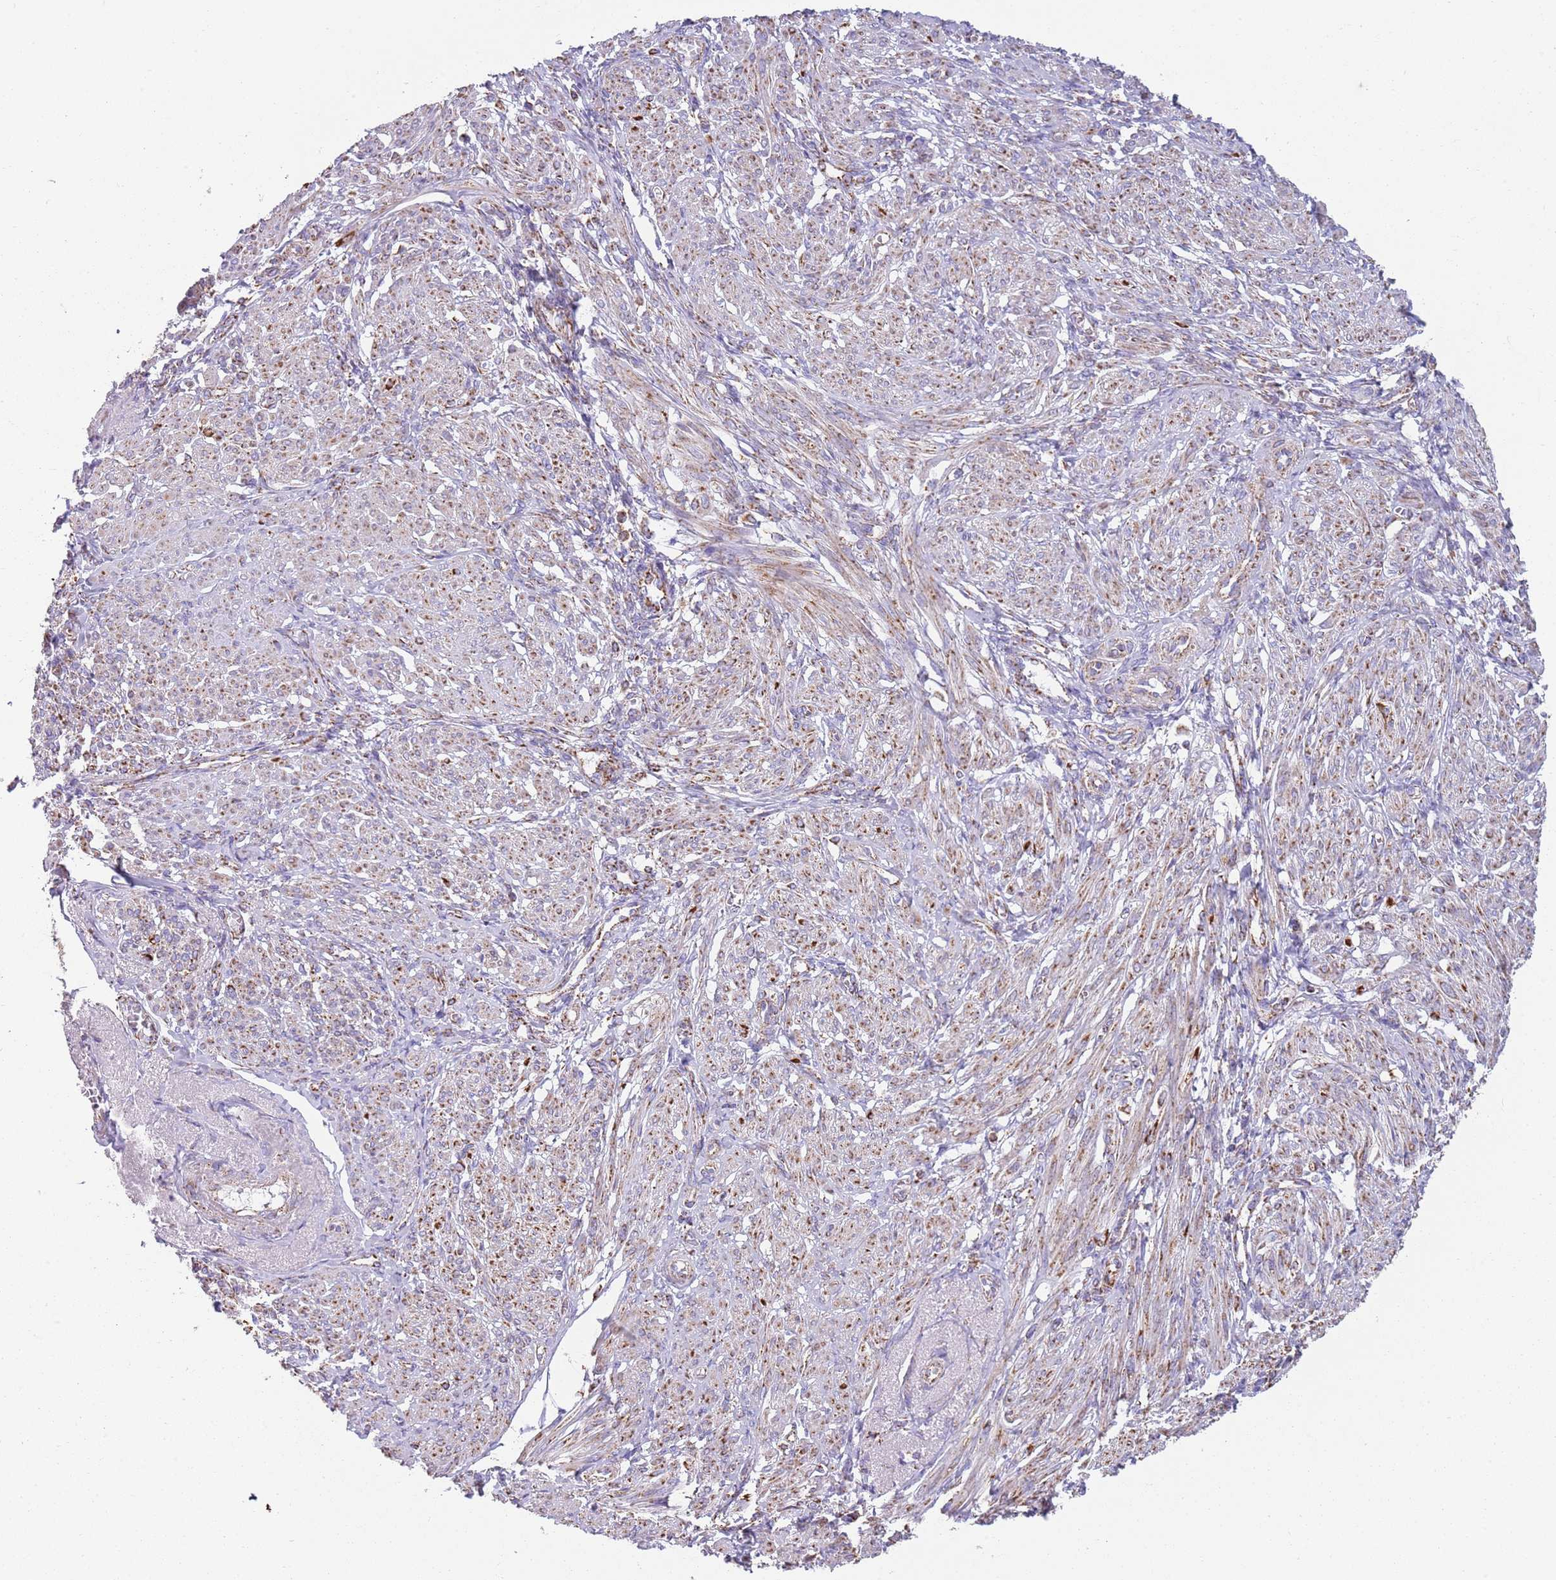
{"staining": {"intensity": "moderate", "quantity": "25%-75%", "location": "cytoplasmic/membranous"}, "tissue": "smooth muscle", "cell_type": "Smooth muscle cells", "image_type": "normal", "snomed": [{"axis": "morphology", "description": "Normal tissue, NOS"}, {"axis": "topography", "description": "Smooth muscle"}], "caption": "A photomicrograph of human smooth muscle stained for a protein exhibits moderate cytoplasmic/membranous brown staining in smooth muscle cells.", "gene": "TTLL1", "patient": {"sex": "female", "age": 39}}